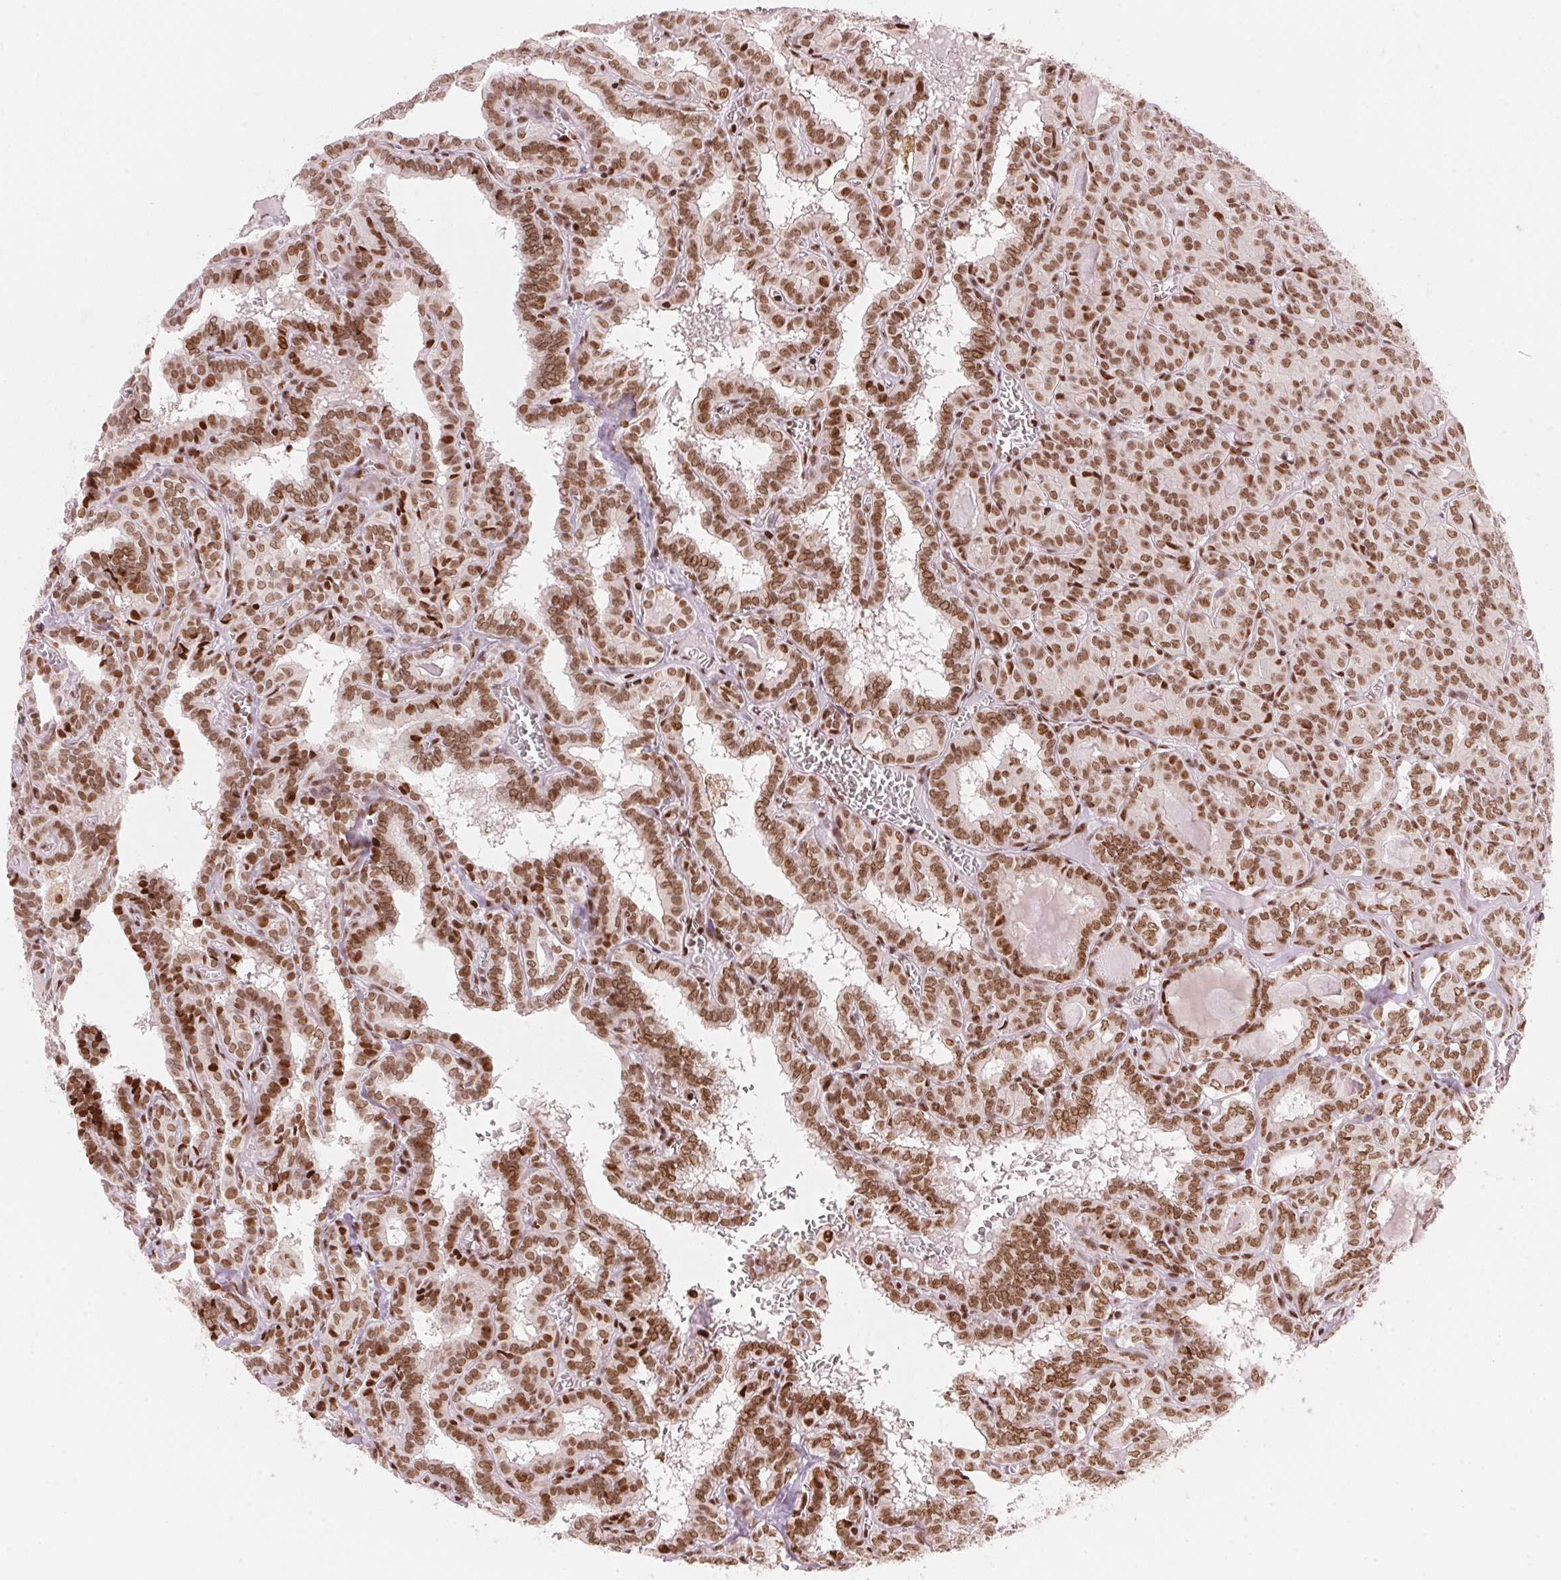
{"staining": {"intensity": "strong", "quantity": ">75%", "location": "nuclear"}, "tissue": "thyroid cancer", "cell_type": "Tumor cells", "image_type": "cancer", "snomed": [{"axis": "morphology", "description": "Papillary adenocarcinoma, NOS"}, {"axis": "topography", "description": "Thyroid gland"}], "caption": "Immunohistochemical staining of thyroid cancer (papillary adenocarcinoma) reveals strong nuclear protein expression in about >75% of tumor cells.", "gene": "NXF1", "patient": {"sex": "female", "age": 39}}